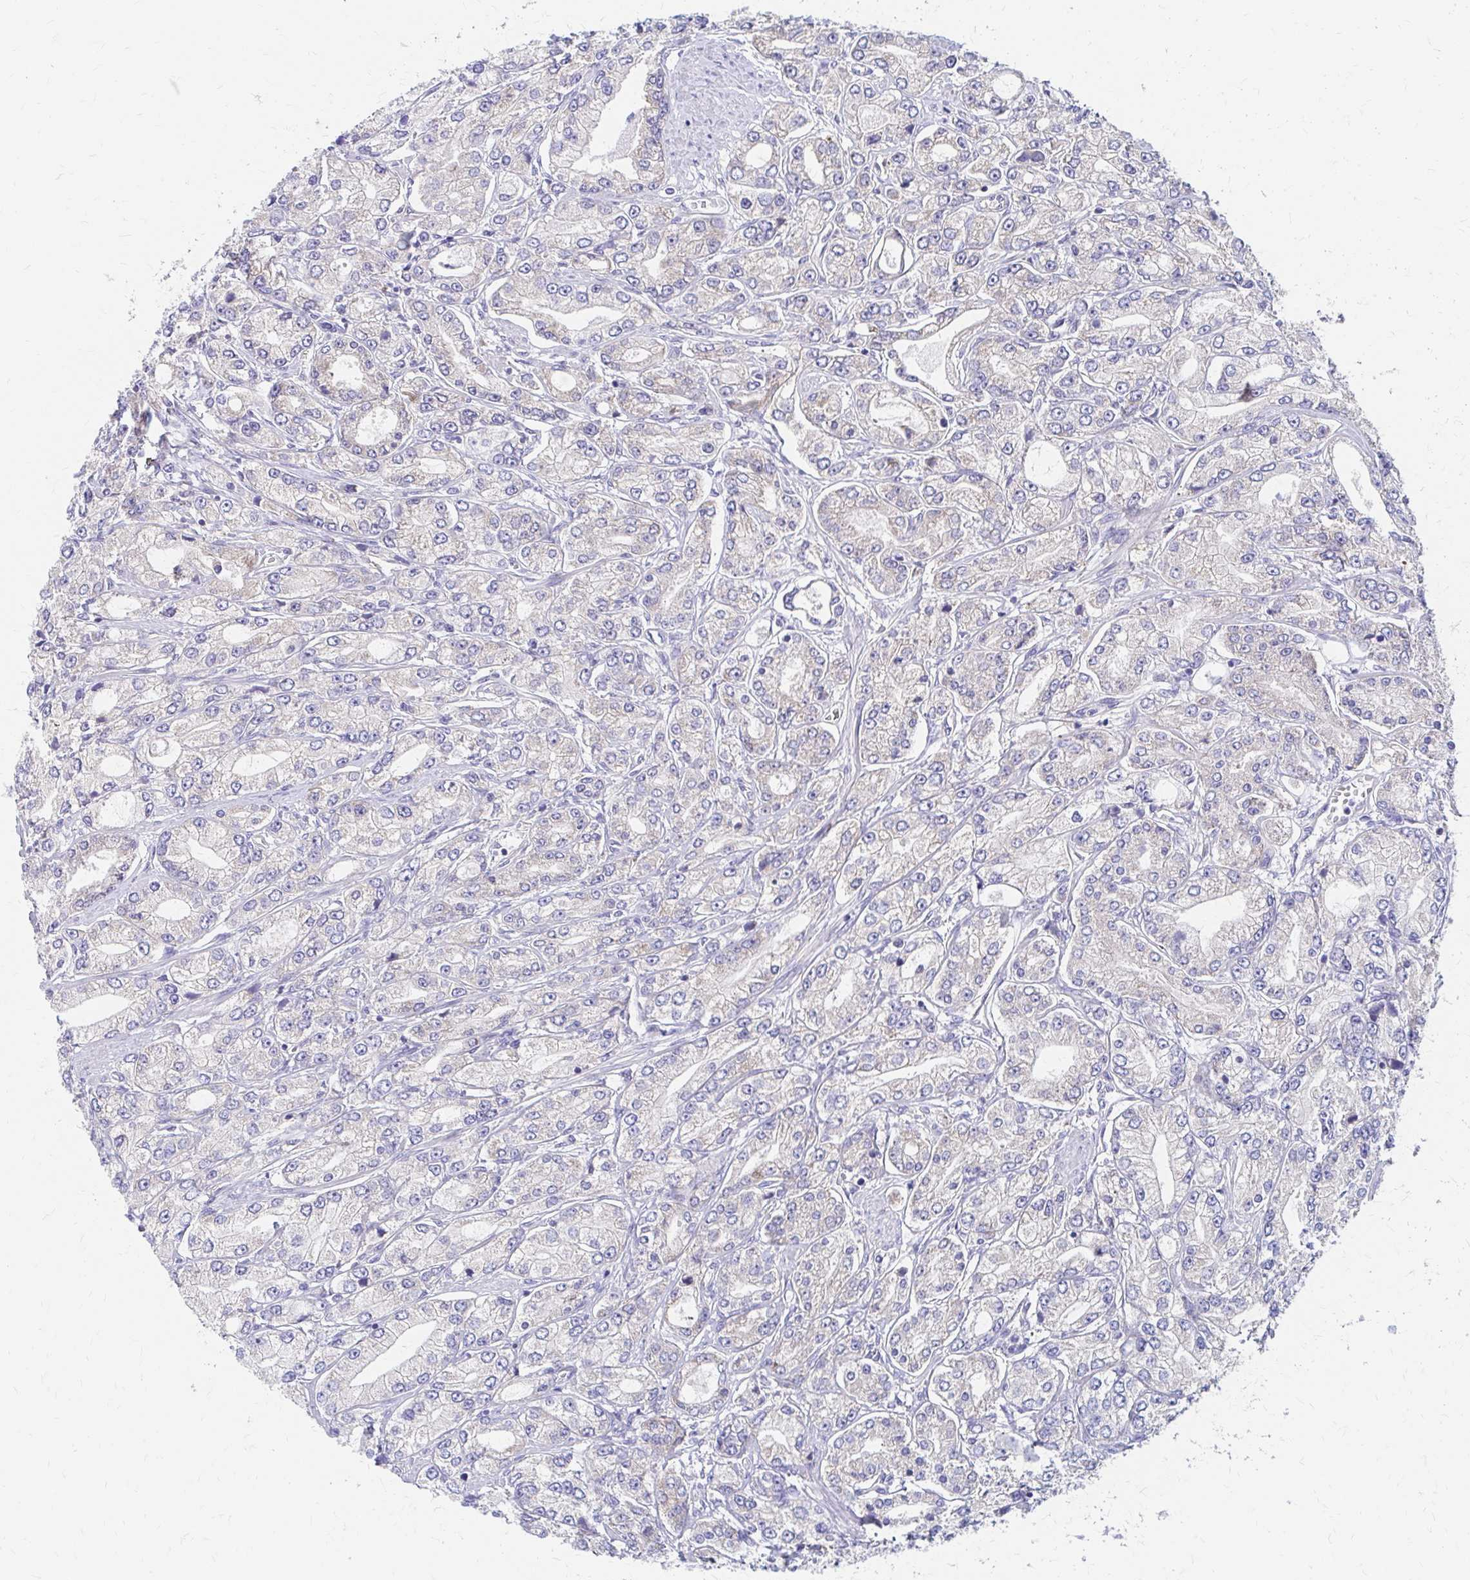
{"staining": {"intensity": "weak", "quantity": "<25%", "location": "cytoplasmic/membranous"}, "tissue": "prostate cancer", "cell_type": "Tumor cells", "image_type": "cancer", "snomed": [{"axis": "morphology", "description": "Adenocarcinoma, High grade"}, {"axis": "topography", "description": "Prostate"}], "caption": "An immunohistochemistry histopathology image of prostate cancer is shown. There is no staining in tumor cells of prostate cancer.", "gene": "RPL27A", "patient": {"sex": "male", "age": 66}}